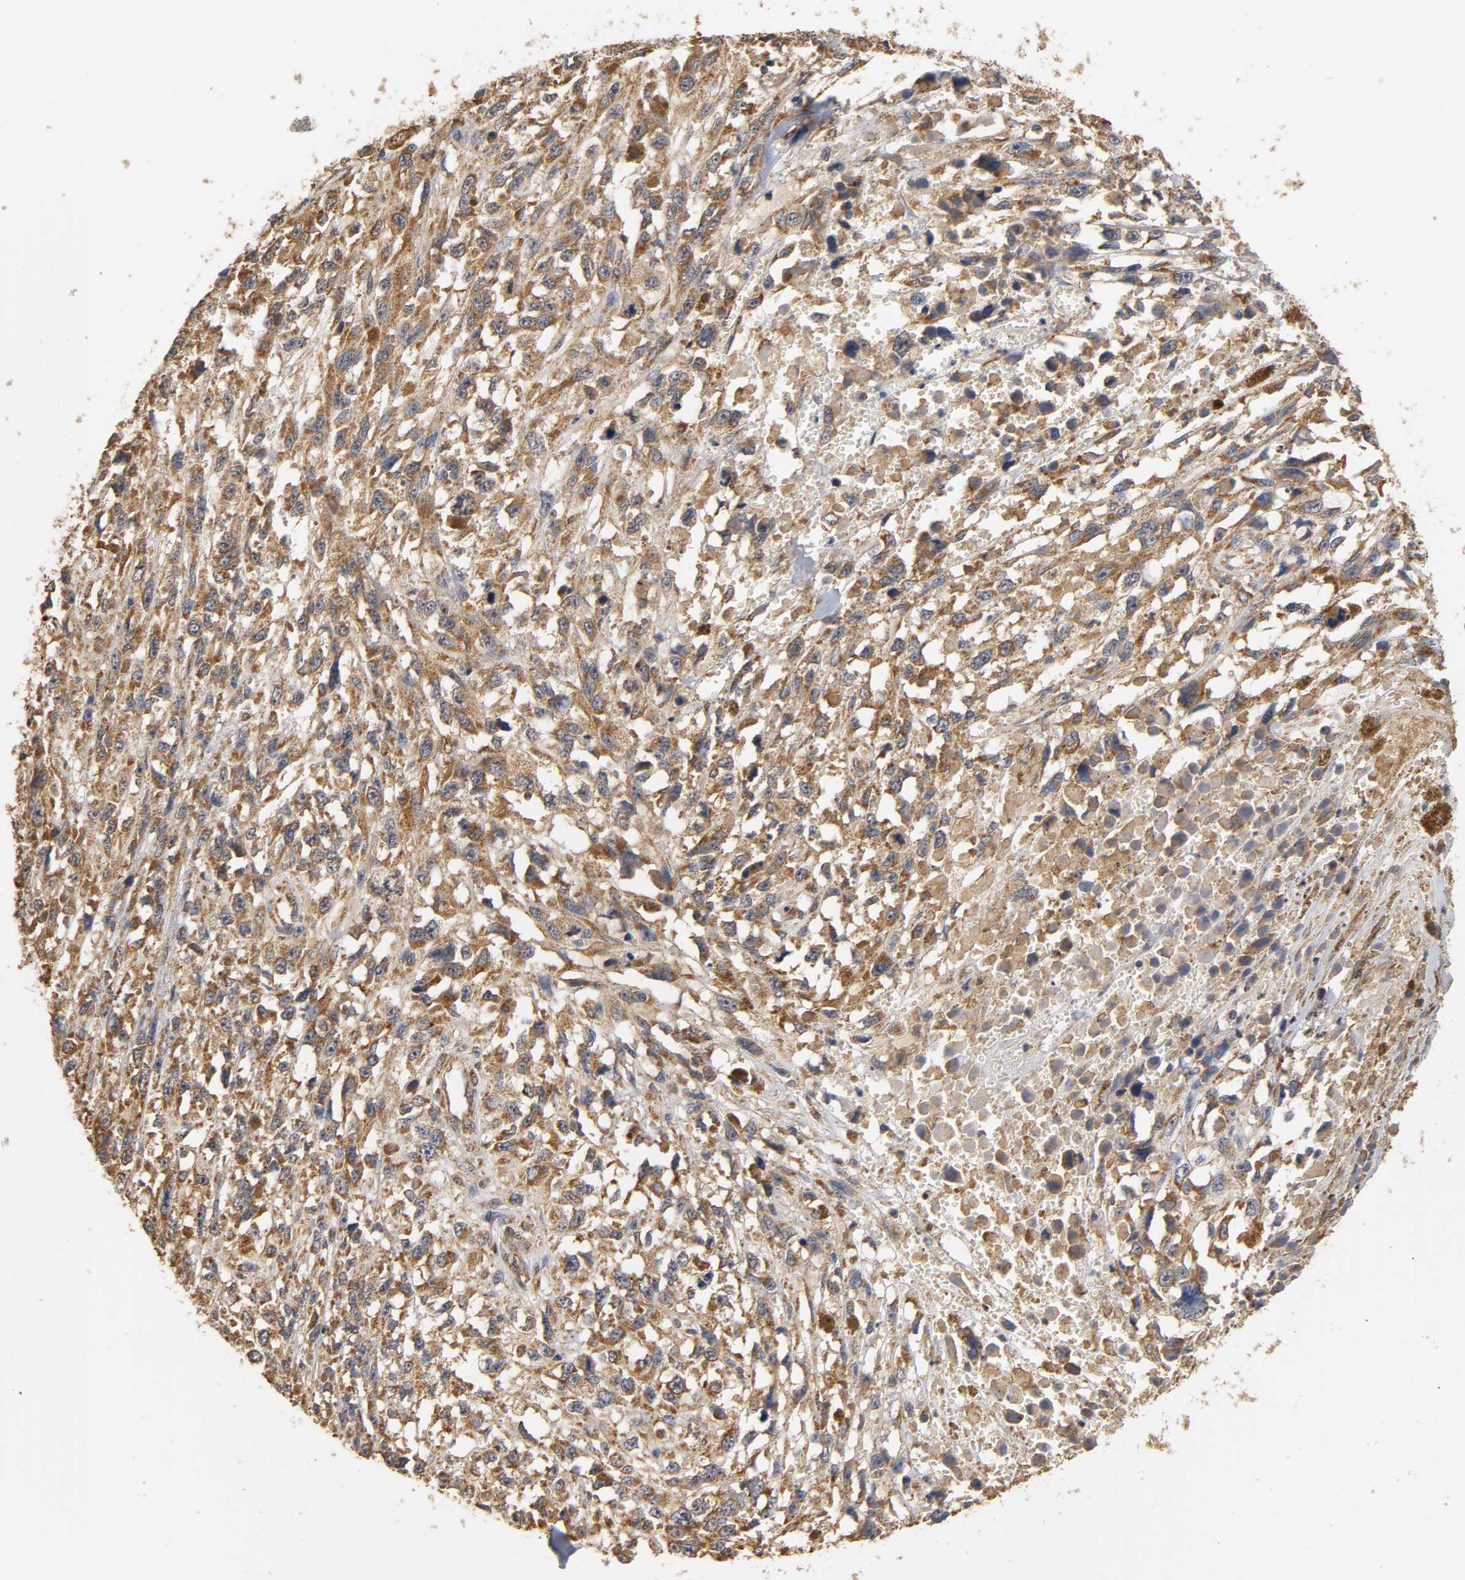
{"staining": {"intensity": "moderate", "quantity": ">75%", "location": "cytoplasmic/membranous"}, "tissue": "melanoma", "cell_type": "Tumor cells", "image_type": "cancer", "snomed": [{"axis": "morphology", "description": "Malignant melanoma, Metastatic site"}, {"axis": "topography", "description": "Lymph node"}], "caption": "Malignant melanoma (metastatic site) stained with a protein marker reveals moderate staining in tumor cells.", "gene": "PKN1", "patient": {"sex": "male", "age": 59}}